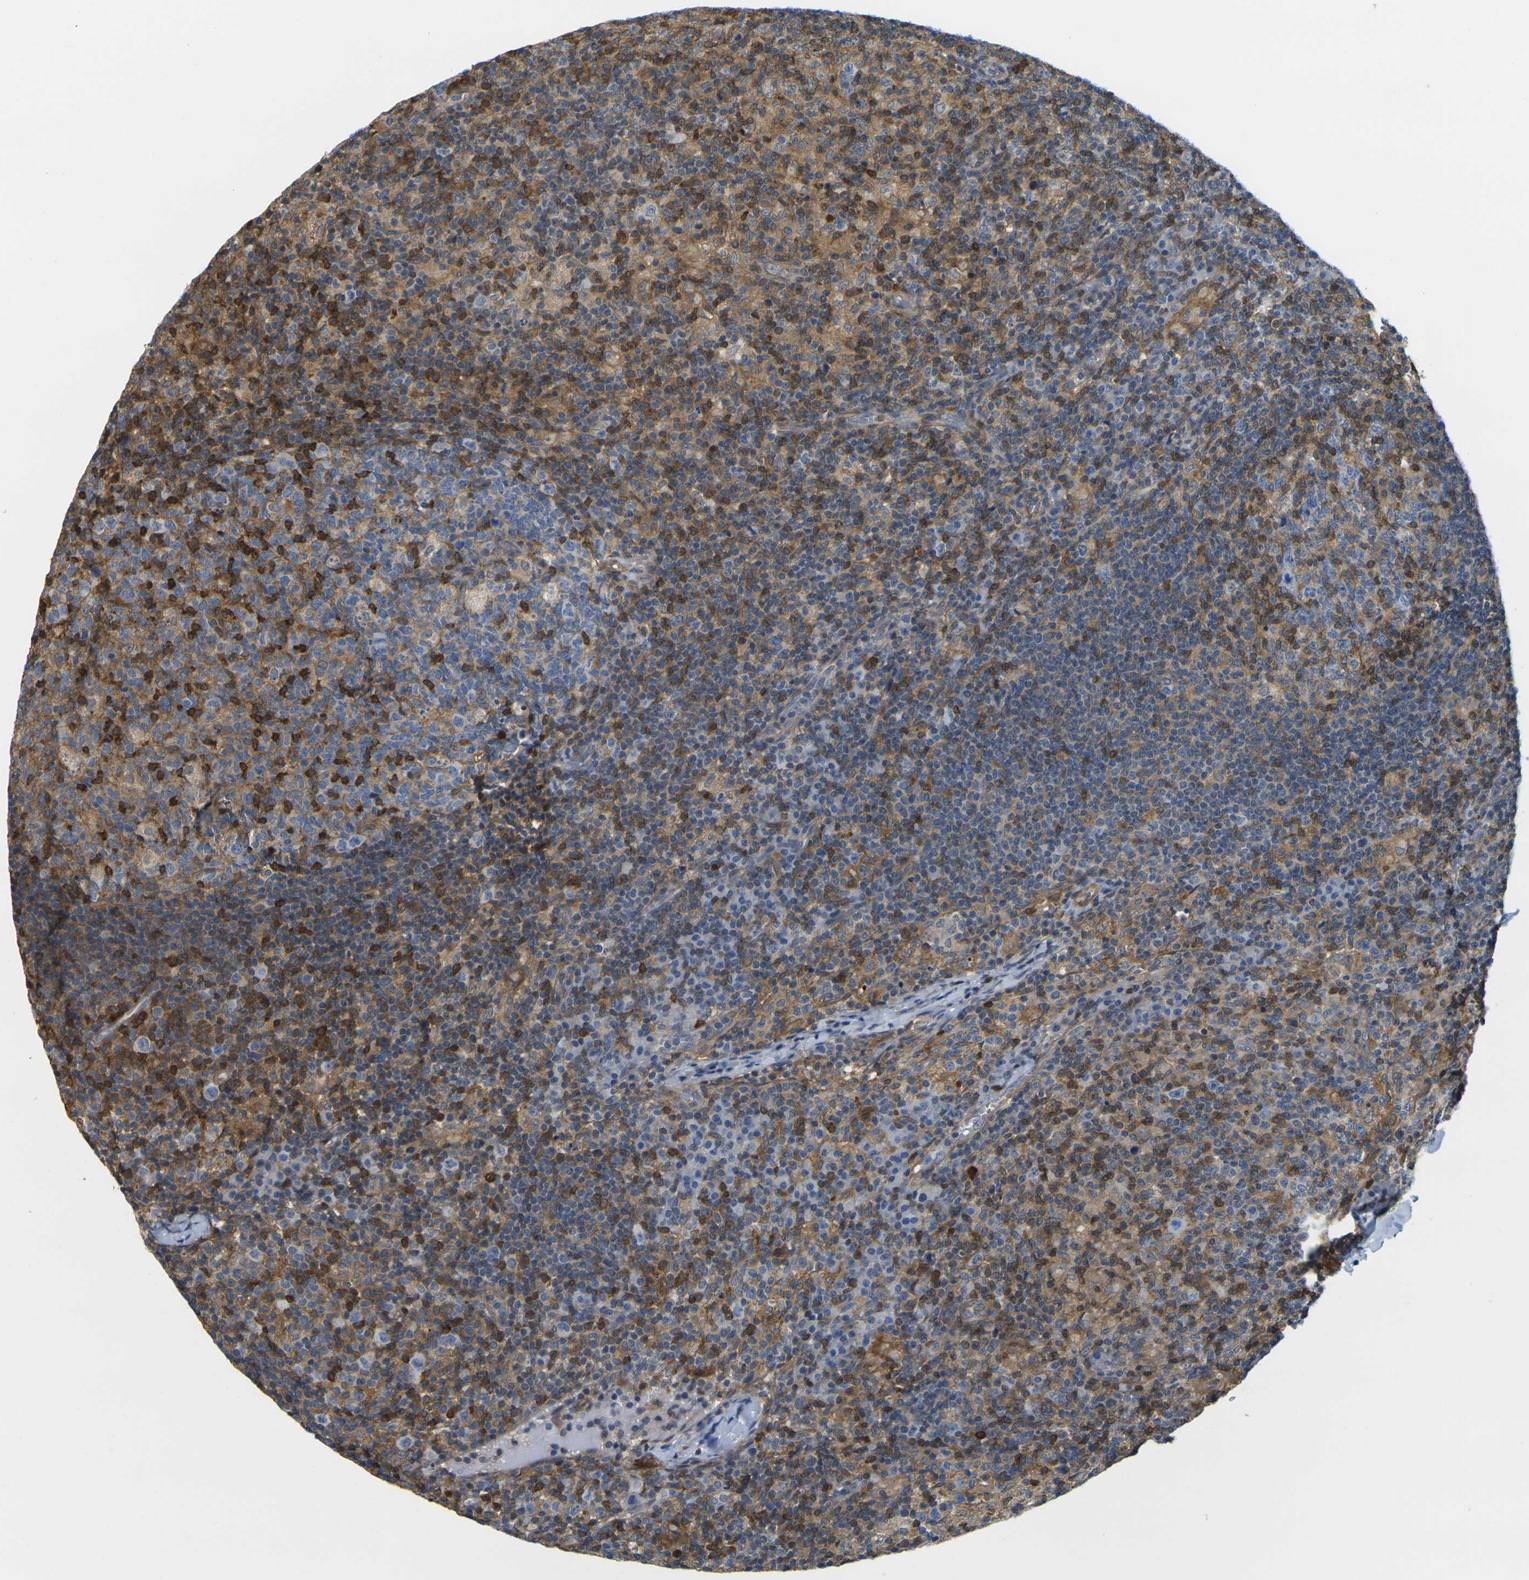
{"staining": {"intensity": "strong", "quantity": "25%-75%", "location": "cytoplasmic/membranous"}, "tissue": "lymph node", "cell_type": "Germinal center cells", "image_type": "normal", "snomed": [{"axis": "morphology", "description": "Normal tissue, NOS"}, {"axis": "morphology", "description": "Inflammation, NOS"}, {"axis": "topography", "description": "Lymph node"}], "caption": "Immunohistochemical staining of unremarkable human lymph node reveals 25%-75% levels of strong cytoplasmic/membranous protein positivity in about 25%-75% of germinal center cells. Nuclei are stained in blue.", "gene": "LASP1", "patient": {"sex": "male", "age": 55}}